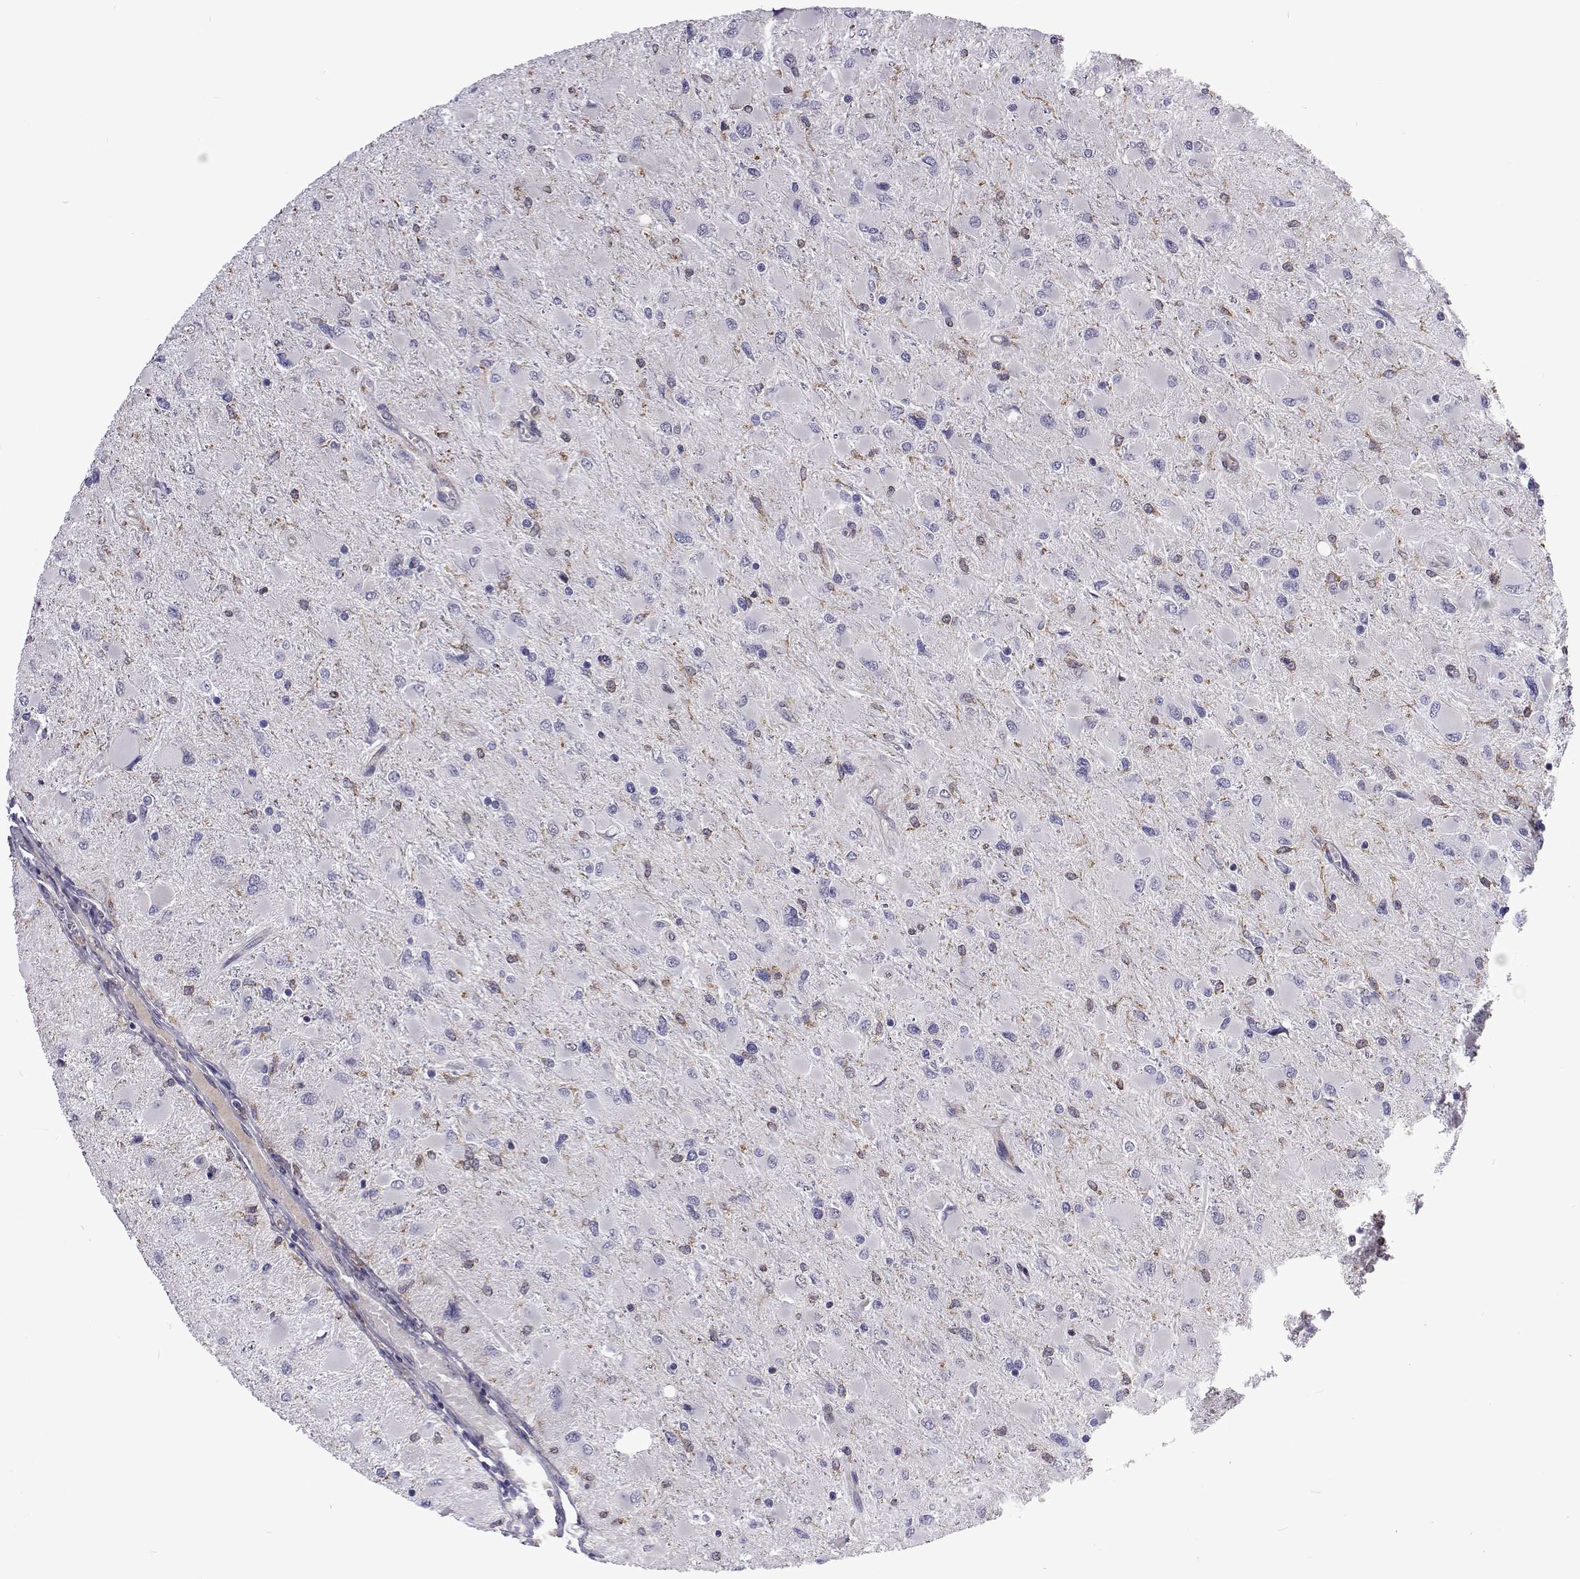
{"staining": {"intensity": "negative", "quantity": "none", "location": "none"}, "tissue": "glioma", "cell_type": "Tumor cells", "image_type": "cancer", "snomed": [{"axis": "morphology", "description": "Glioma, malignant, High grade"}, {"axis": "topography", "description": "Cerebral cortex"}], "caption": "Tumor cells are negative for brown protein staining in high-grade glioma (malignant).", "gene": "TCF15", "patient": {"sex": "female", "age": 36}}